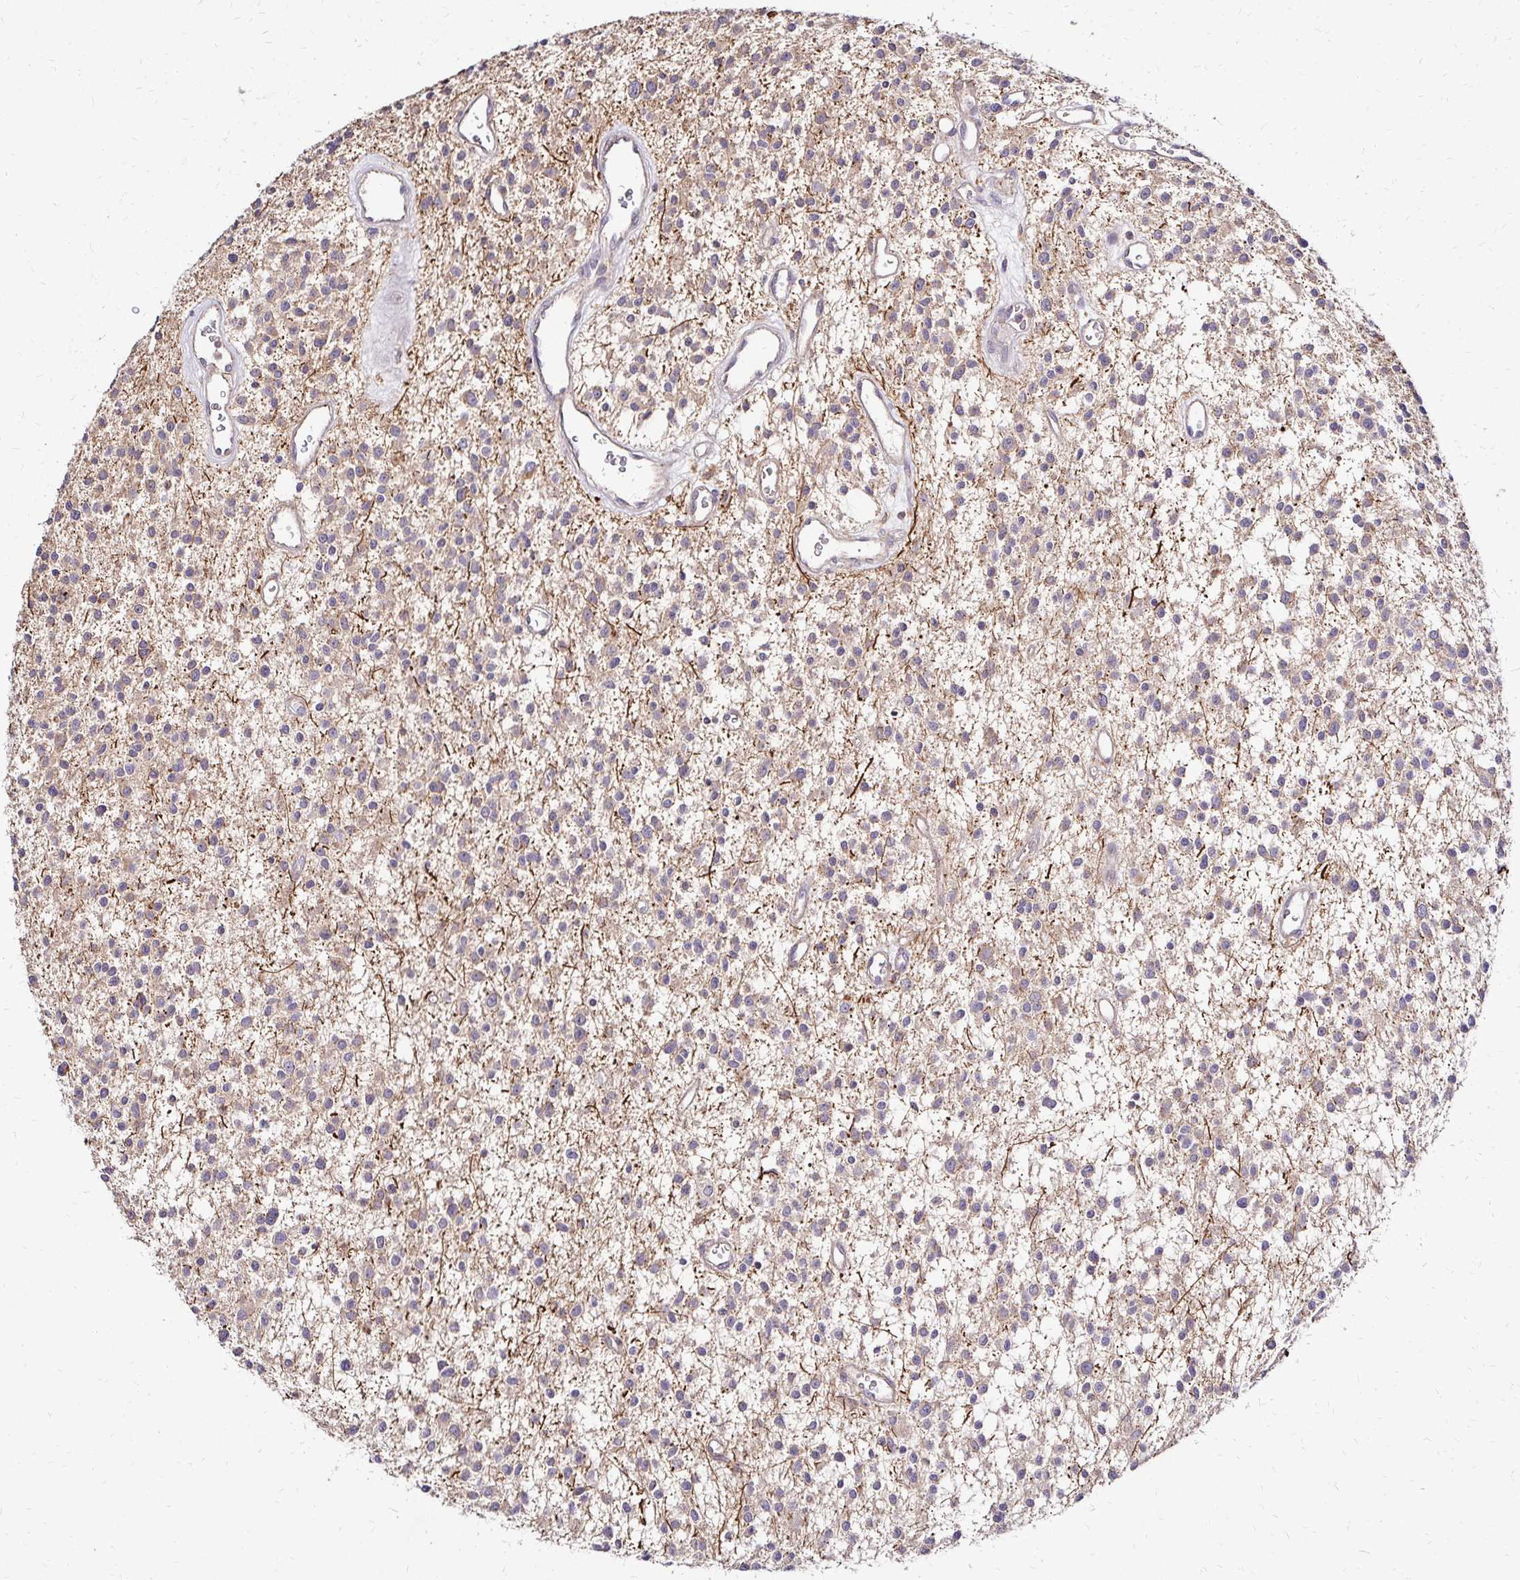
{"staining": {"intensity": "weak", "quantity": "25%-75%", "location": "cytoplasmic/membranous"}, "tissue": "glioma", "cell_type": "Tumor cells", "image_type": "cancer", "snomed": [{"axis": "morphology", "description": "Glioma, malignant, Low grade"}, {"axis": "topography", "description": "Brain"}], "caption": "Protein expression analysis of human glioma reveals weak cytoplasmic/membranous positivity in about 25%-75% of tumor cells. (Brightfield microscopy of DAB IHC at high magnification).", "gene": "IDUA", "patient": {"sex": "male", "age": 43}}